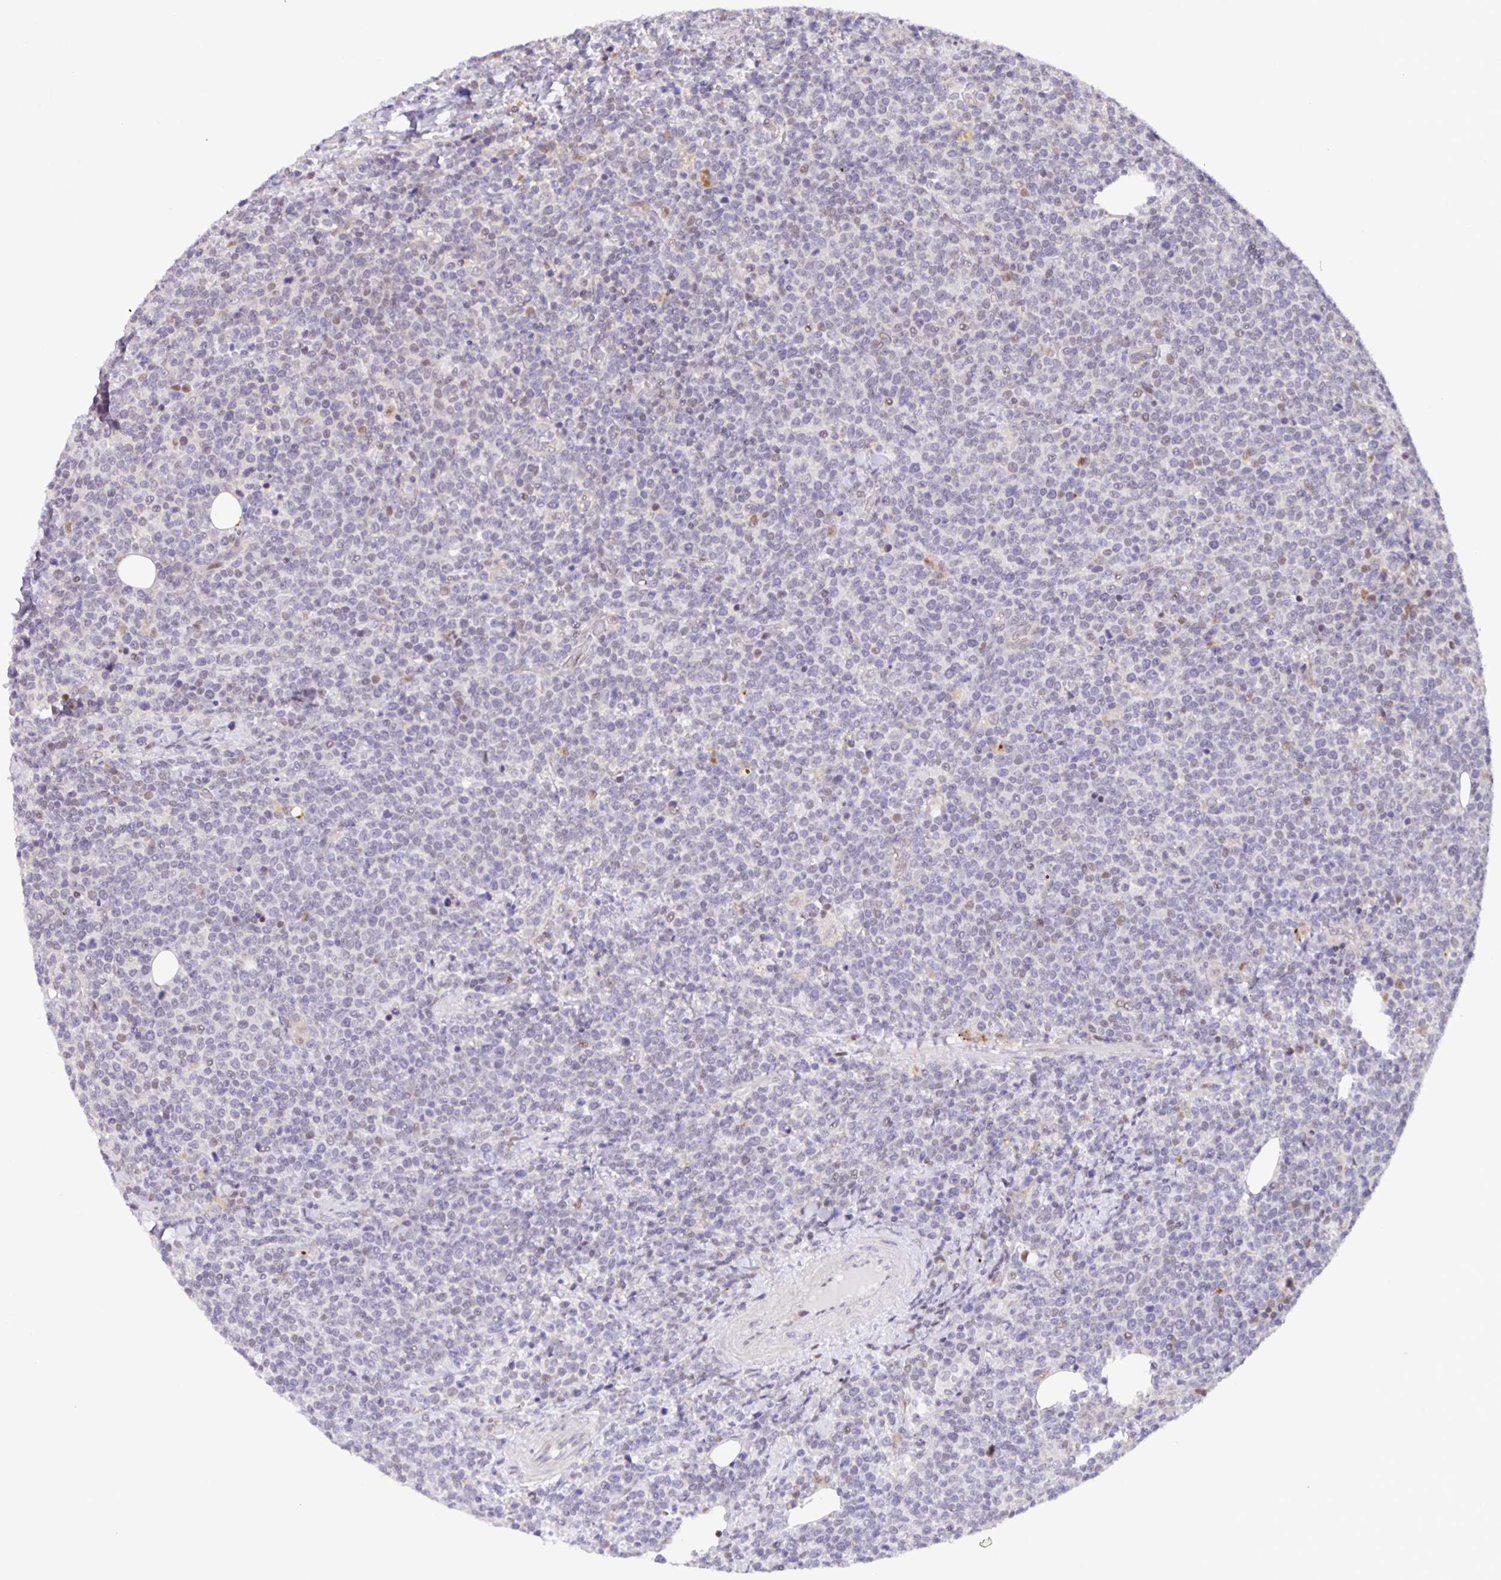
{"staining": {"intensity": "negative", "quantity": "none", "location": "none"}, "tissue": "lymphoma", "cell_type": "Tumor cells", "image_type": "cancer", "snomed": [{"axis": "morphology", "description": "Malignant lymphoma, non-Hodgkin's type, High grade"}, {"axis": "topography", "description": "Lymph node"}], "caption": "This is a histopathology image of immunohistochemistry staining of lymphoma, which shows no positivity in tumor cells.", "gene": "MAPK12", "patient": {"sex": "male", "age": 61}}